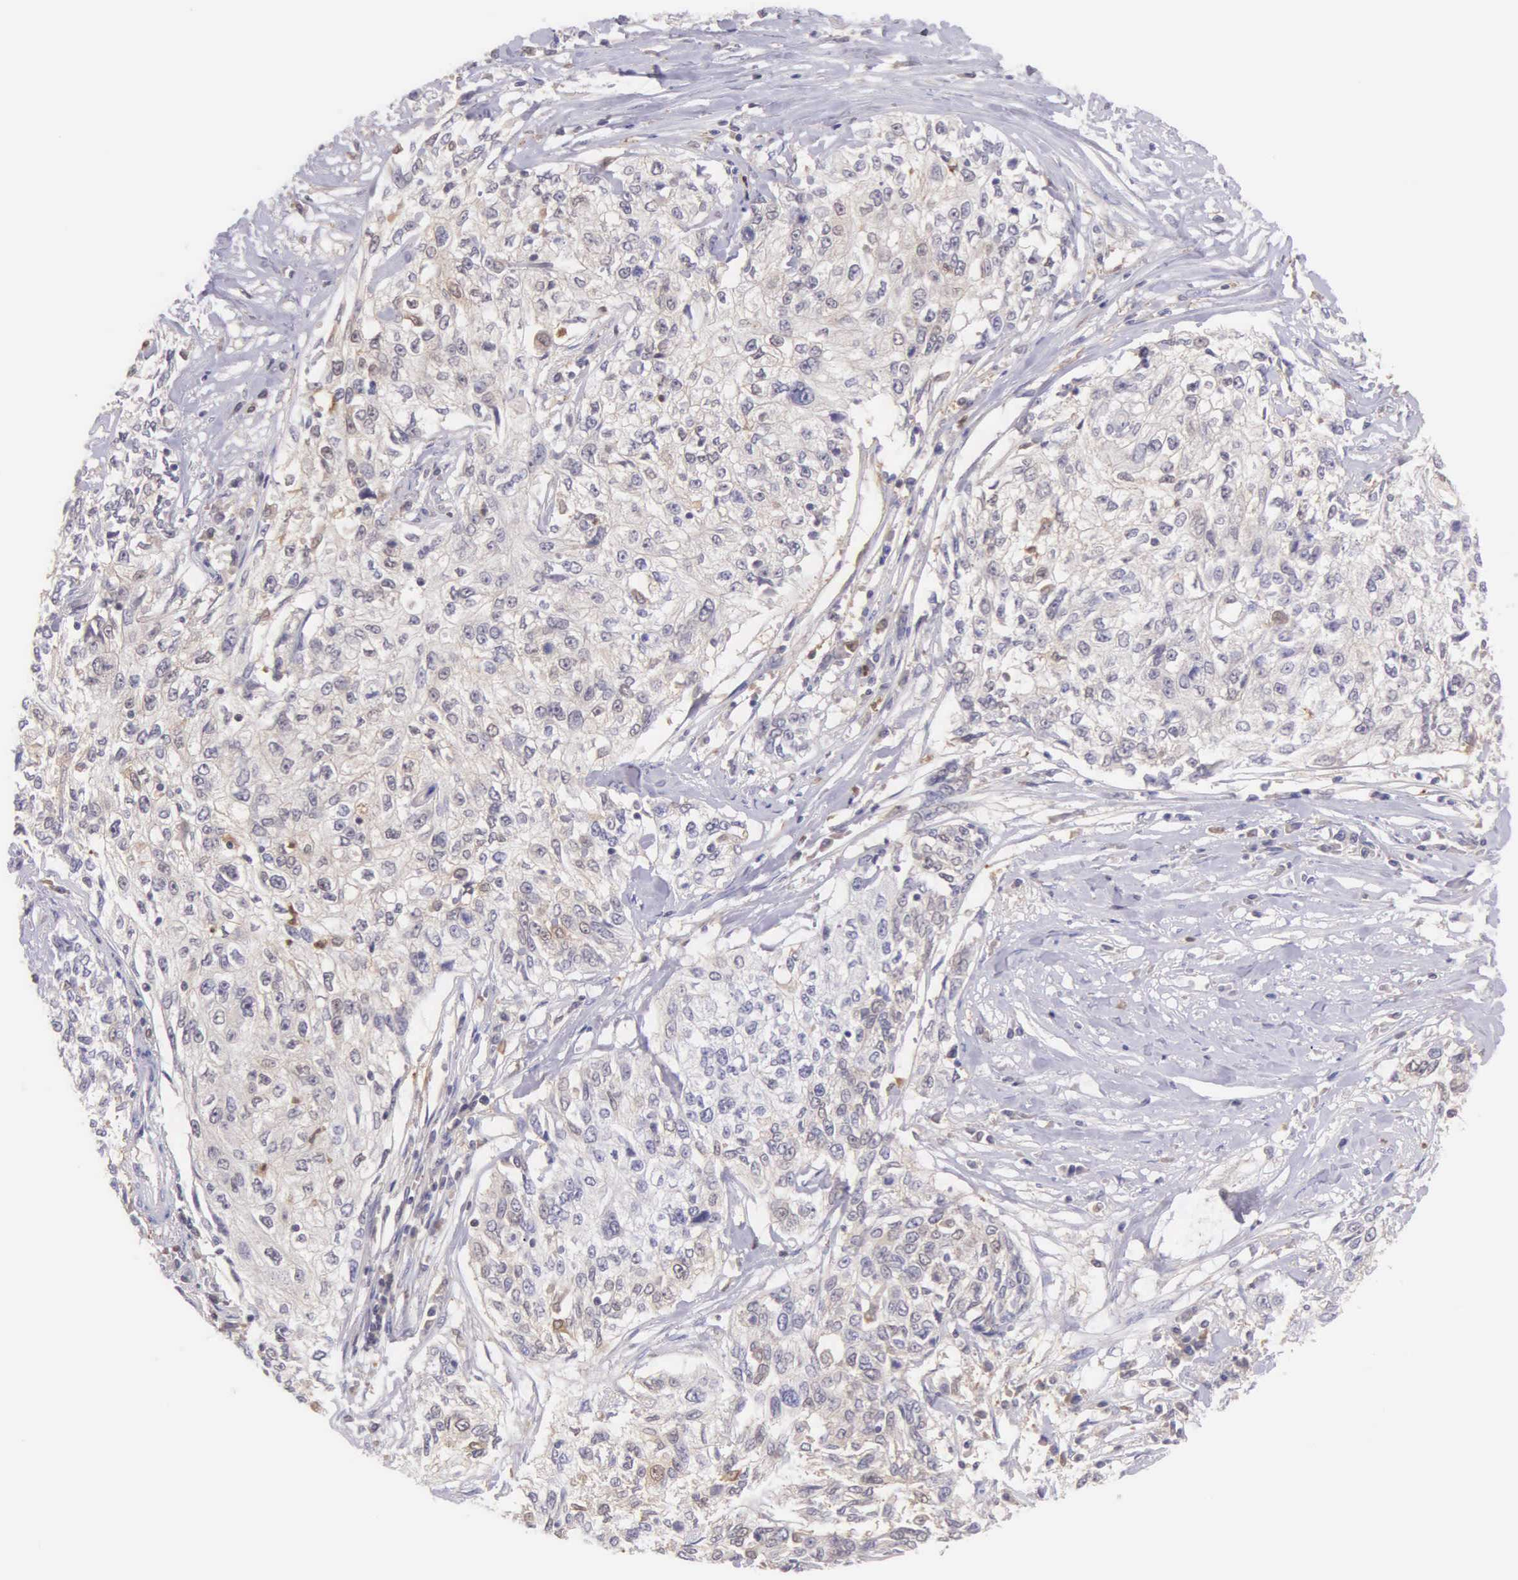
{"staining": {"intensity": "negative", "quantity": "none", "location": "none"}, "tissue": "cervical cancer", "cell_type": "Tumor cells", "image_type": "cancer", "snomed": [{"axis": "morphology", "description": "Squamous cell carcinoma, NOS"}, {"axis": "topography", "description": "Cervix"}], "caption": "High magnification brightfield microscopy of squamous cell carcinoma (cervical) stained with DAB (3,3'-diaminobenzidine) (brown) and counterstained with hematoxylin (blue): tumor cells show no significant staining.", "gene": "BID", "patient": {"sex": "female", "age": 57}}